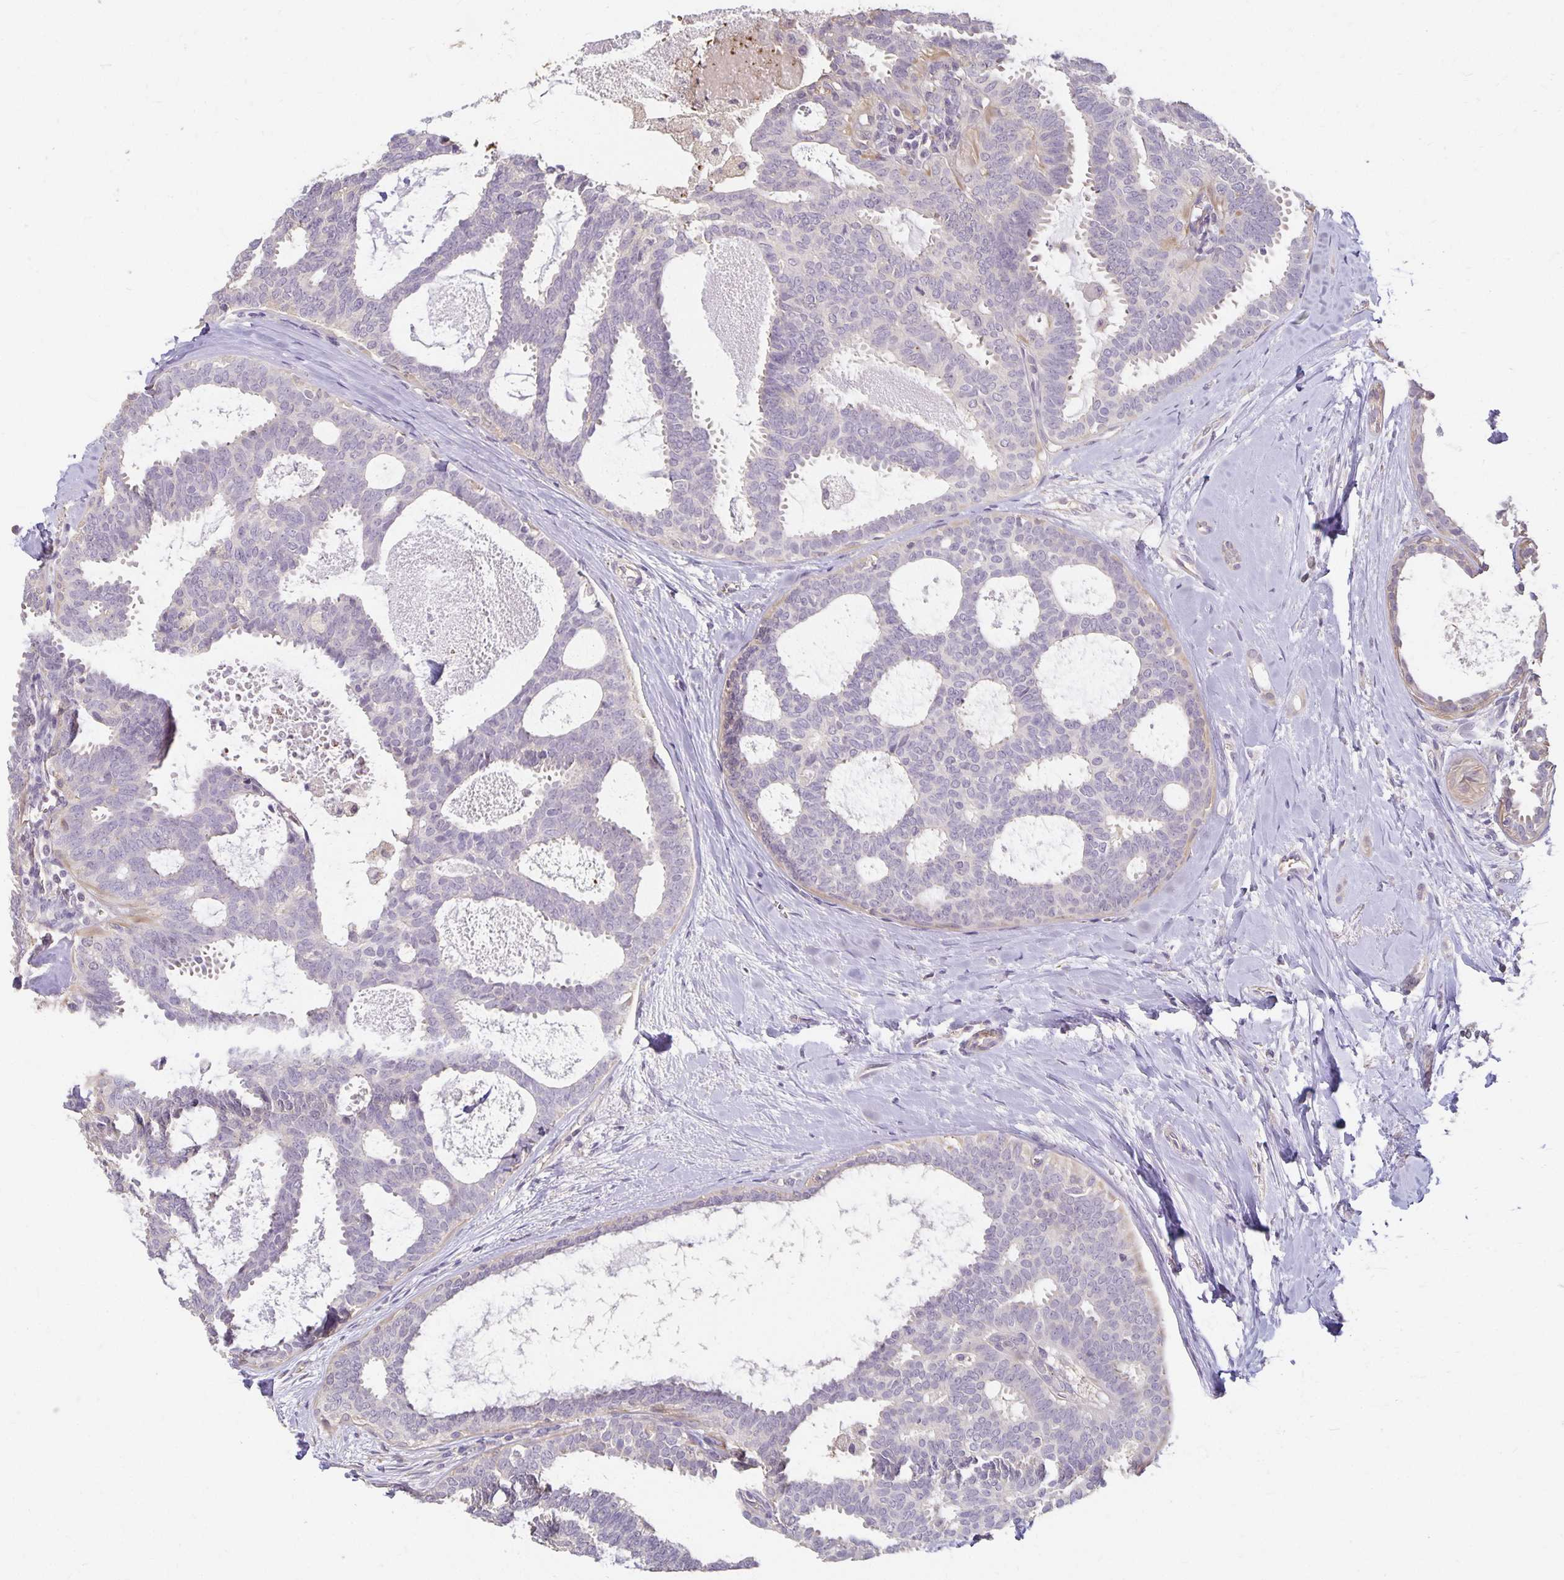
{"staining": {"intensity": "negative", "quantity": "none", "location": "none"}, "tissue": "breast cancer", "cell_type": "Tumor cells", "image_type": "cancer", "snomed": [{"axis": "morphology", "description": "Intraductal carcinoma, in situ"}, {"axis": "morphology", "description": "Duct carcinoma"}, {"axis": "morphology", "description": "Lobular carcinoma, in situ"}, {"axis": "topography", "description": "Breast"}], "caption": "Immunohistochemistry (IHC) of breast cancer (infiltrating ductal carcinoma) demonstrates no positivity in tumor cells. (Brightfield microscopy of DAB (3,3'-diaminobenzidine) IHC at high magnification).", "gene": "CST6", "patient": {"sex": "female", "age": 44}}